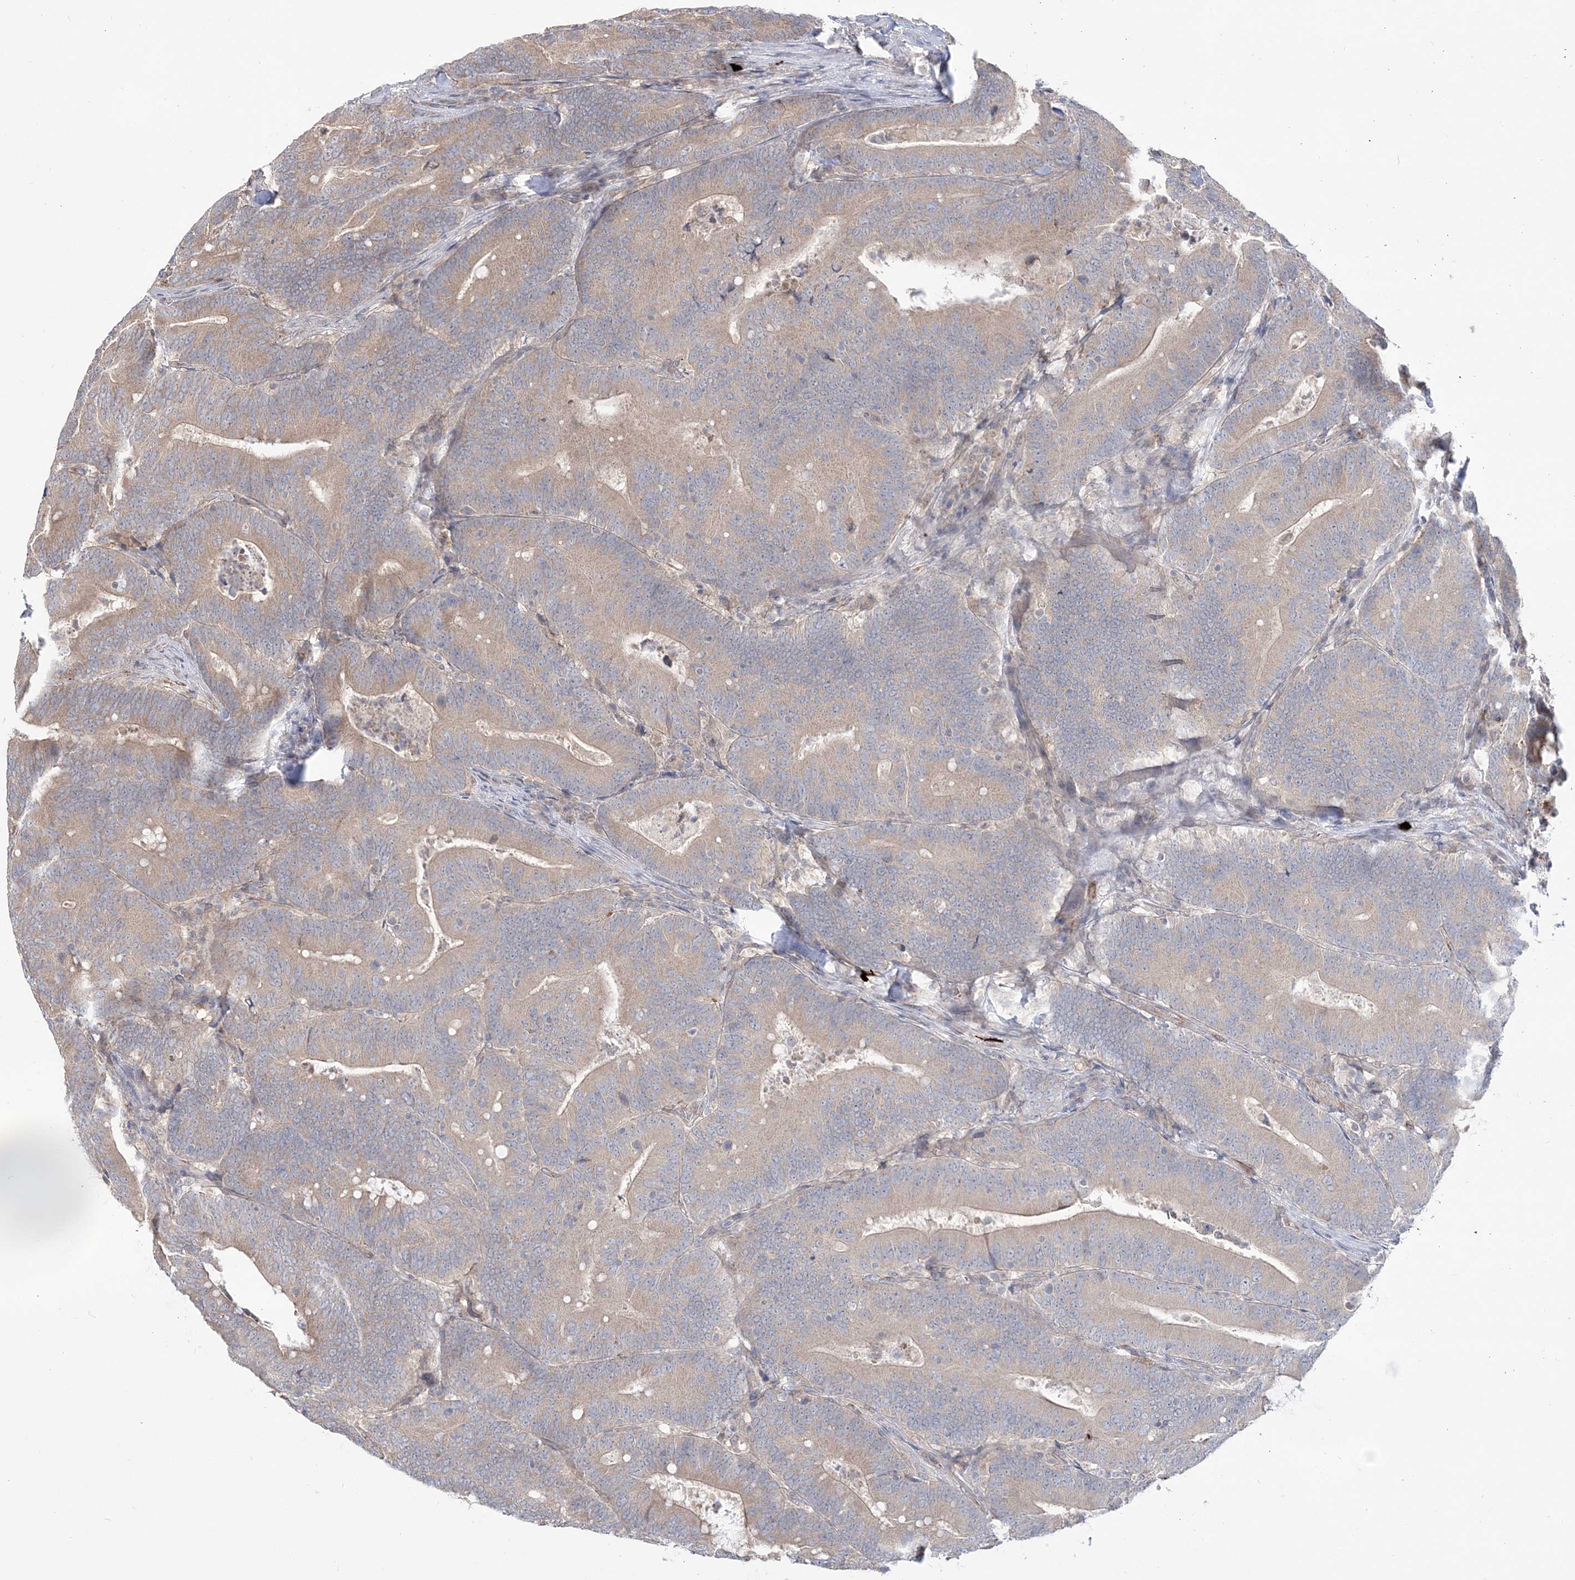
{"staining": {"intensity": "weak", "quantity": ">75%", "location": "cytoplasmic/membranous"}, "tissue": "colorectal cancer", "cell_type": "Tumor cells", "image_type": "cancer", "snomed": [{"axis": "morphology", "description": "Adenocarcinoma, NOS"}, {"axis": "topography", "description": "Colon"}], "caption": "Immunohistochemistry (IHC) of colorectal adenocarcinoma demonstrates low levels of weak cytoplasmic/membranous expression in approximately >75% of tumor cells.", "gene": "DHX57", "patient": {"sex": "female", "age": 66}}